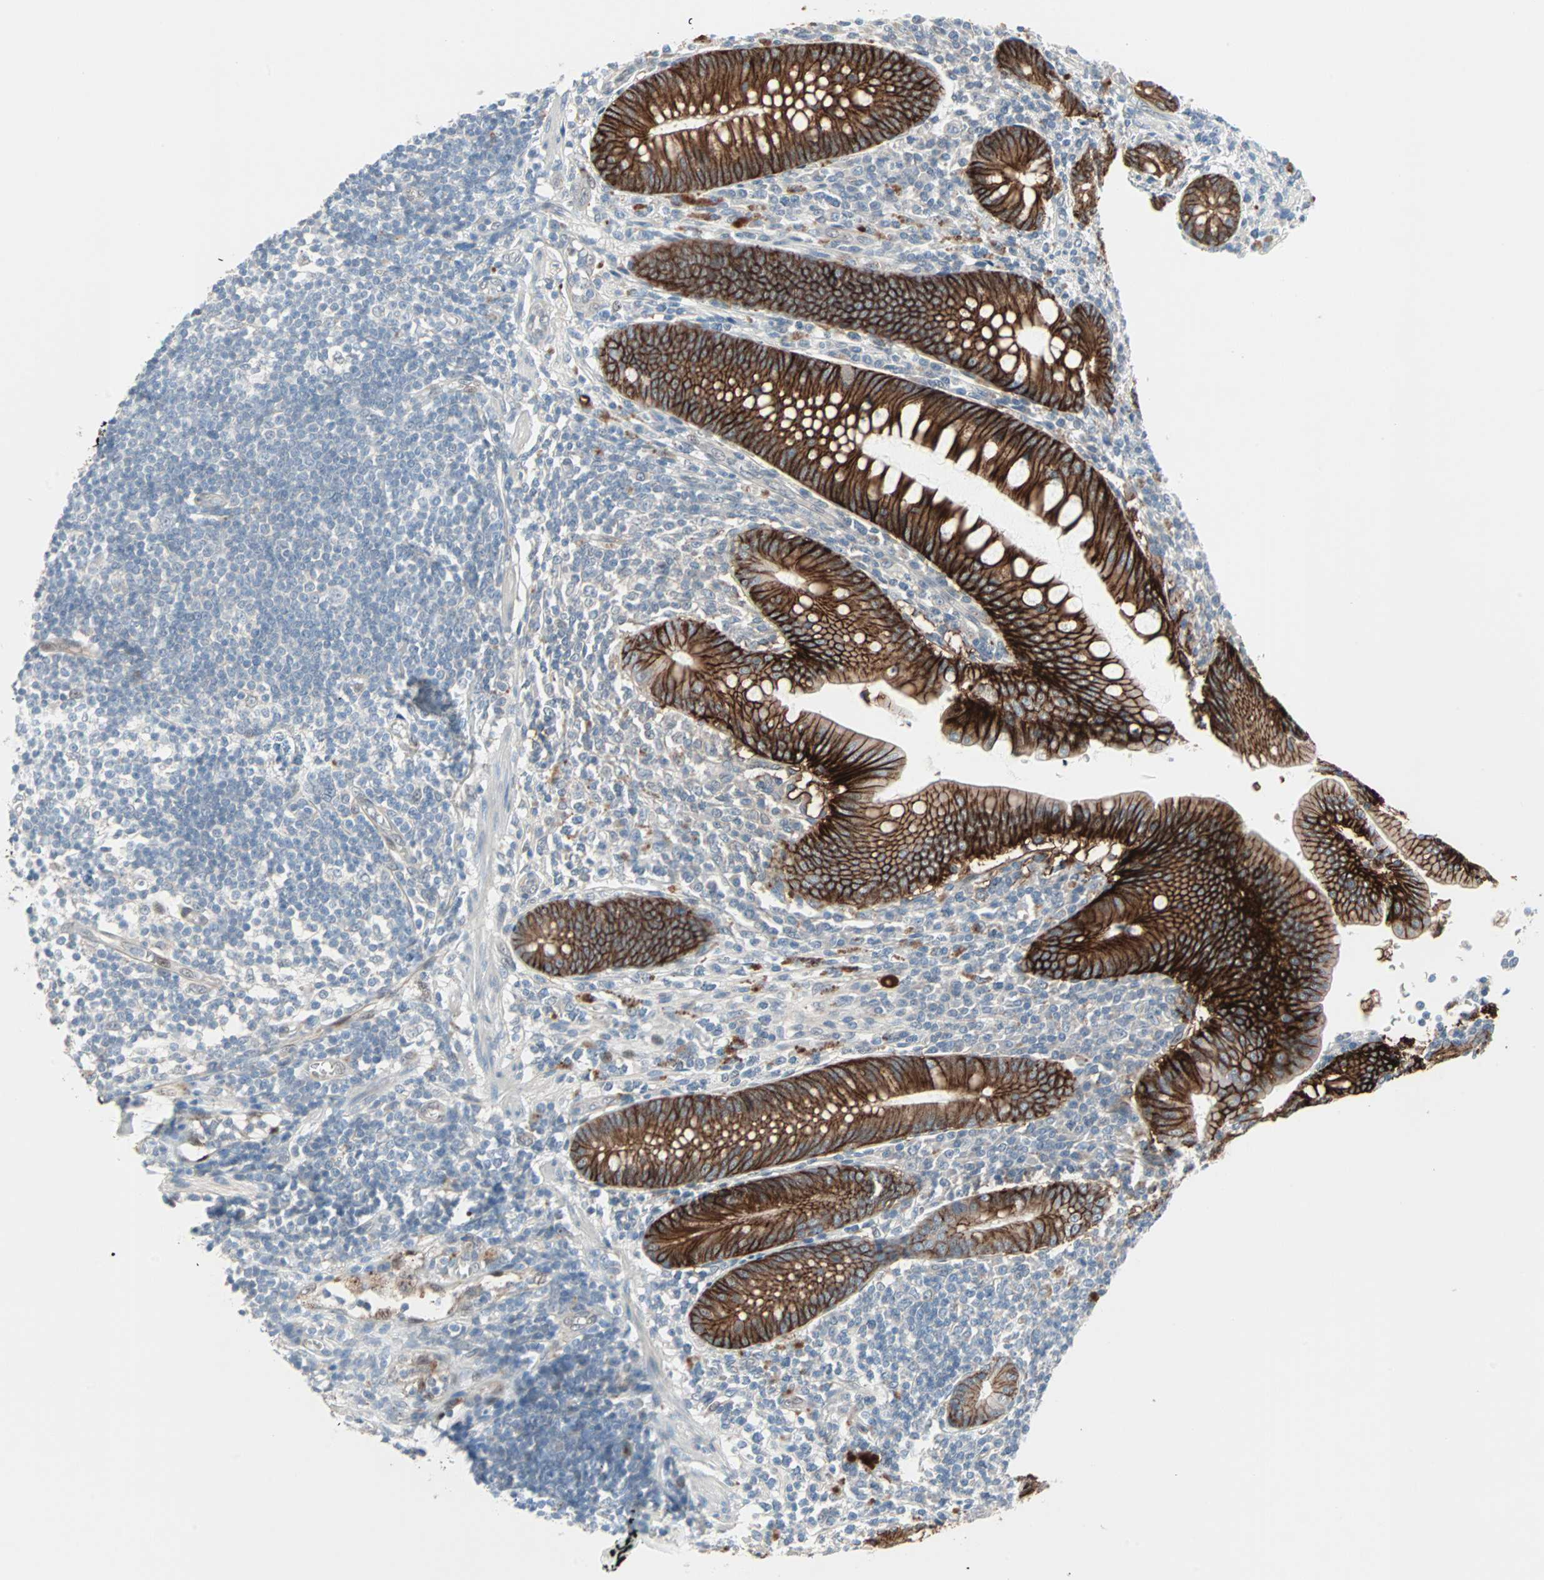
{"staining": {"intensity": "strong", "quantity": ">75%", "location": "cytoplasmic/membranous"}, "tissue": "appendix", "cell_type": "Glandular cells", "image_type": "normal", "snomed": [{"axis": "morphology", "description": "Normal tissue, NOS"}, {"axis": "morphology", "description": "Inflammation, NOS"}, {"axis": "topography", "description": "Appendix"}], "caption": "A brown stain highlights strong cytoplasmic/membranous positivity of a protein in glandular cells of benign human appendix.", "gene": "CAND2", "patient": {"sex": "male", "age": 46}}